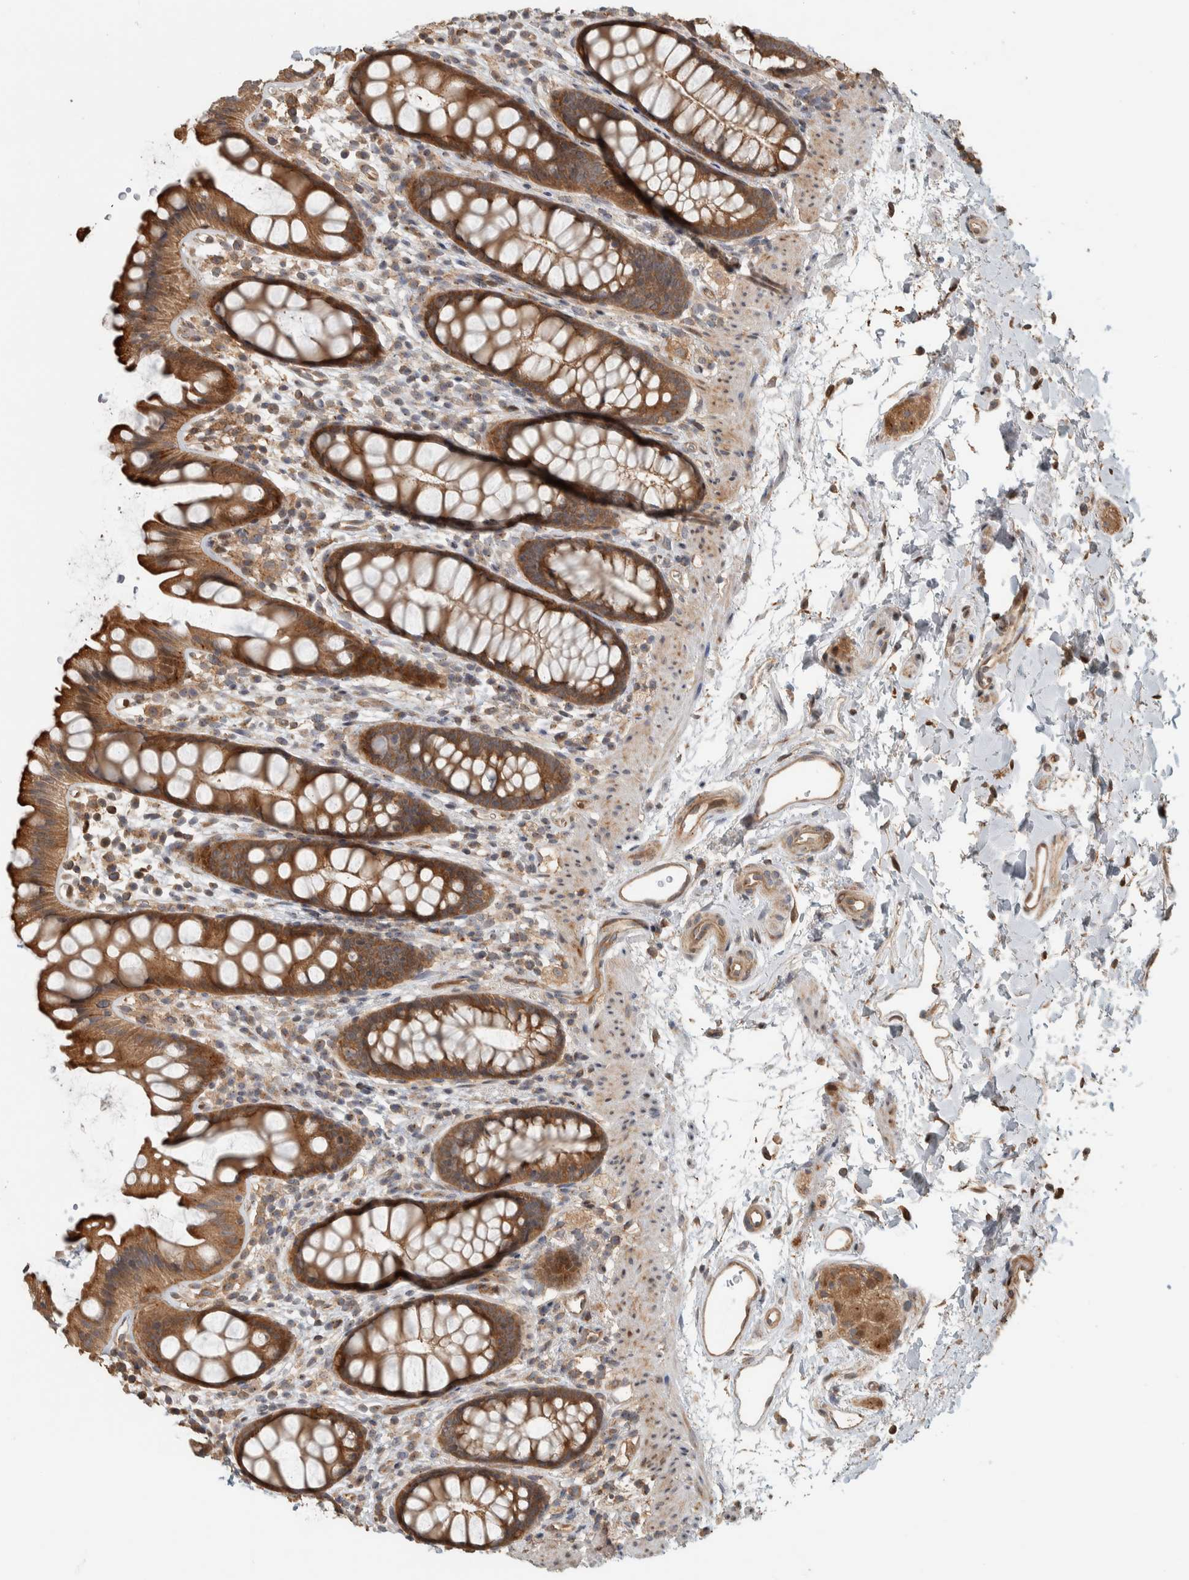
{"staining": {"intensity": "moderate", "quantity": ">75%", "location": "cytoplasmic/membranous"}, "tissue": "rectum", "cell_type": "Glandular cells", "image_type": "normal", "snomed": [{"axis": "morphology", "description": "Normal tissue, NOS"}, {"axis": "topography", "description": "Rectum"}], "caption": "This micrograph demonstrates immunohistochemistry (IHC) staining of unremarkable rectum, with medium moderate cytoplasmic/membranous expression in about >75% of glandular cells.", "gene": "CNTROB", "patient": {"sex": "female", "age": 65}}